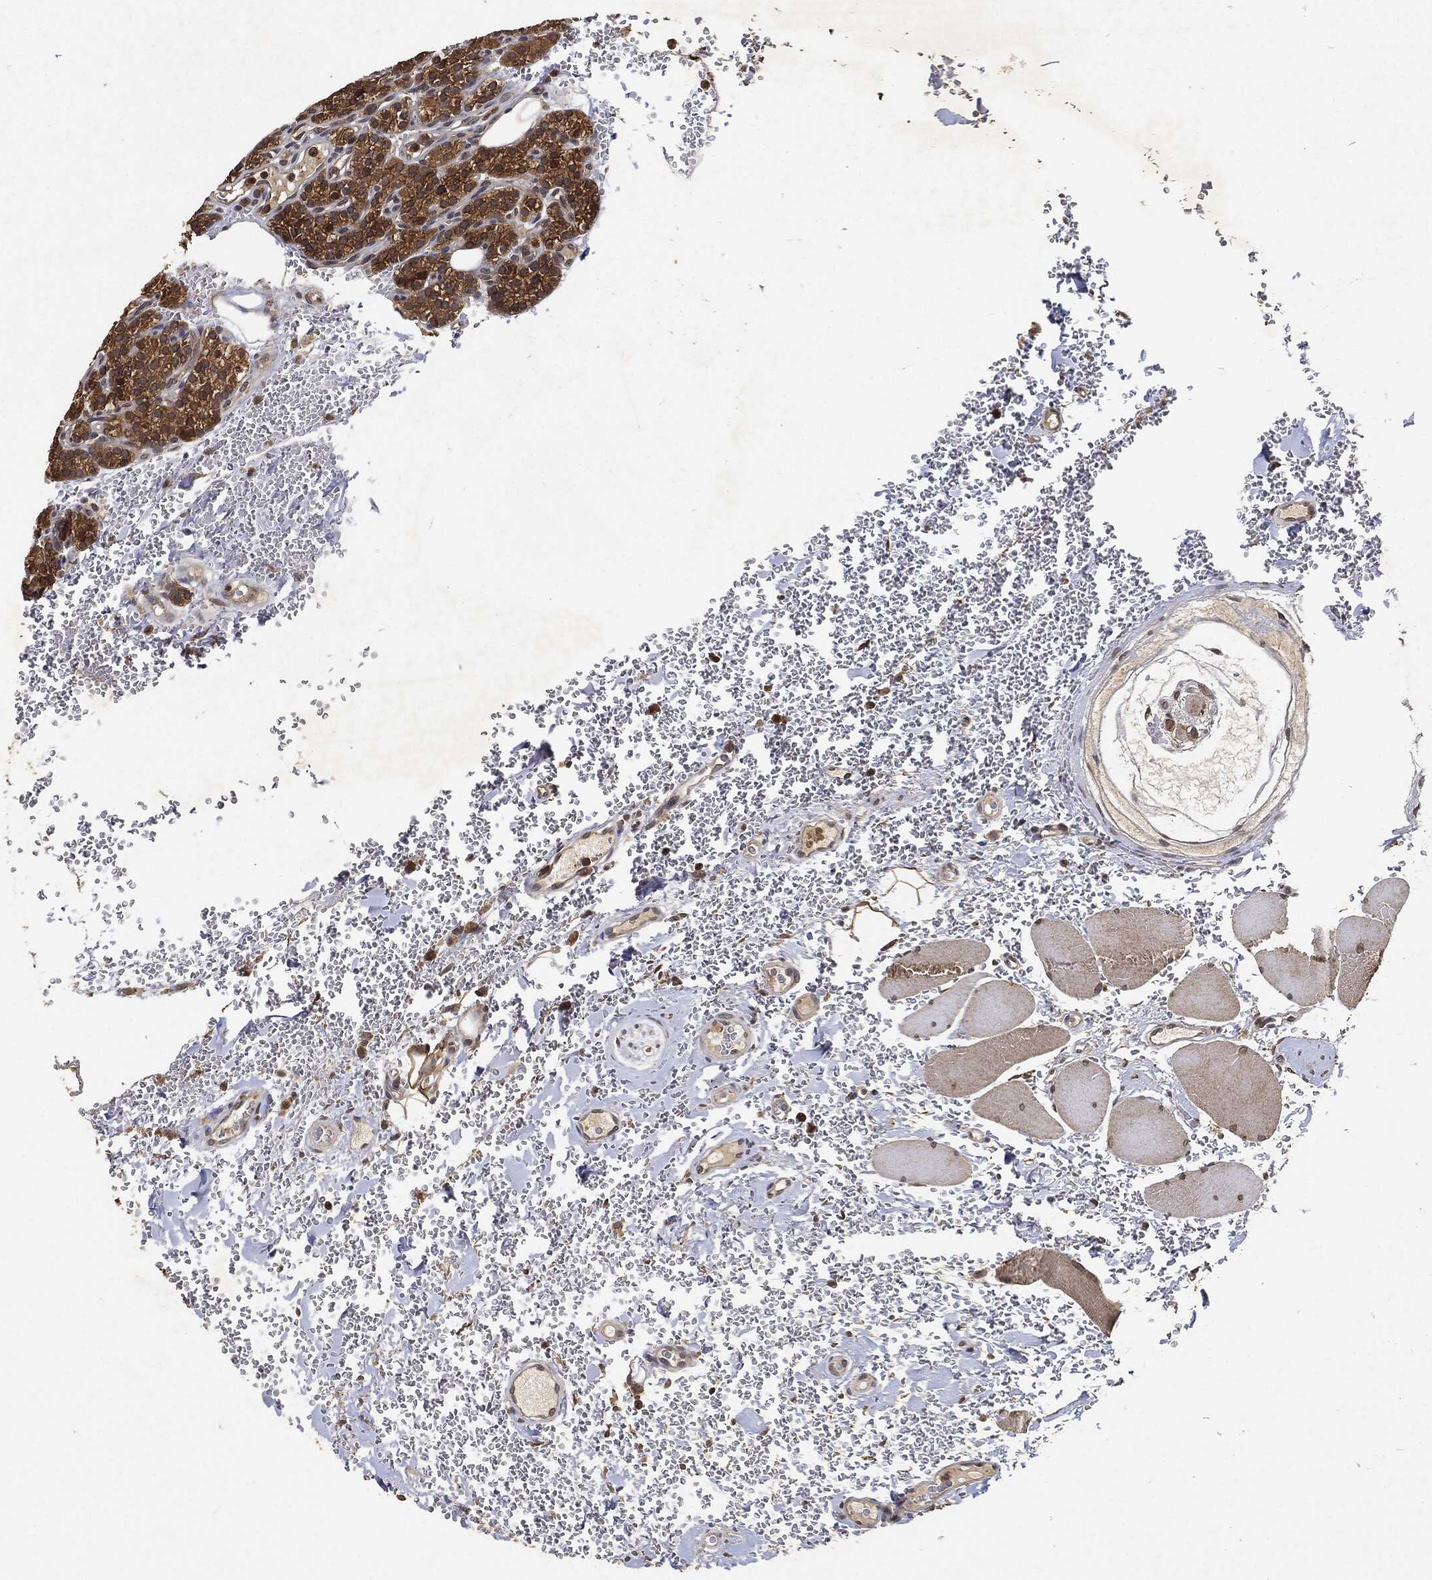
{"staining": {"intensity": "moderate", "quantity": ">75%", "location": "cytoplasmic/membranous"}, "tissue": "parathyroid gland", "cell_type": "Glandular cells", "image_type": "normal", "snomed": [{"axis": "morphology", "description": "Normal tissue, NOS"}, {"axis": "topography", "description": "Parathyroid gland"}], "caption": "Parathyroid gland stained with a protein marker shows moderate staining in glandular cells.", "gene": "ZNF226", "patient": {"sex": "female", "age": 67}}